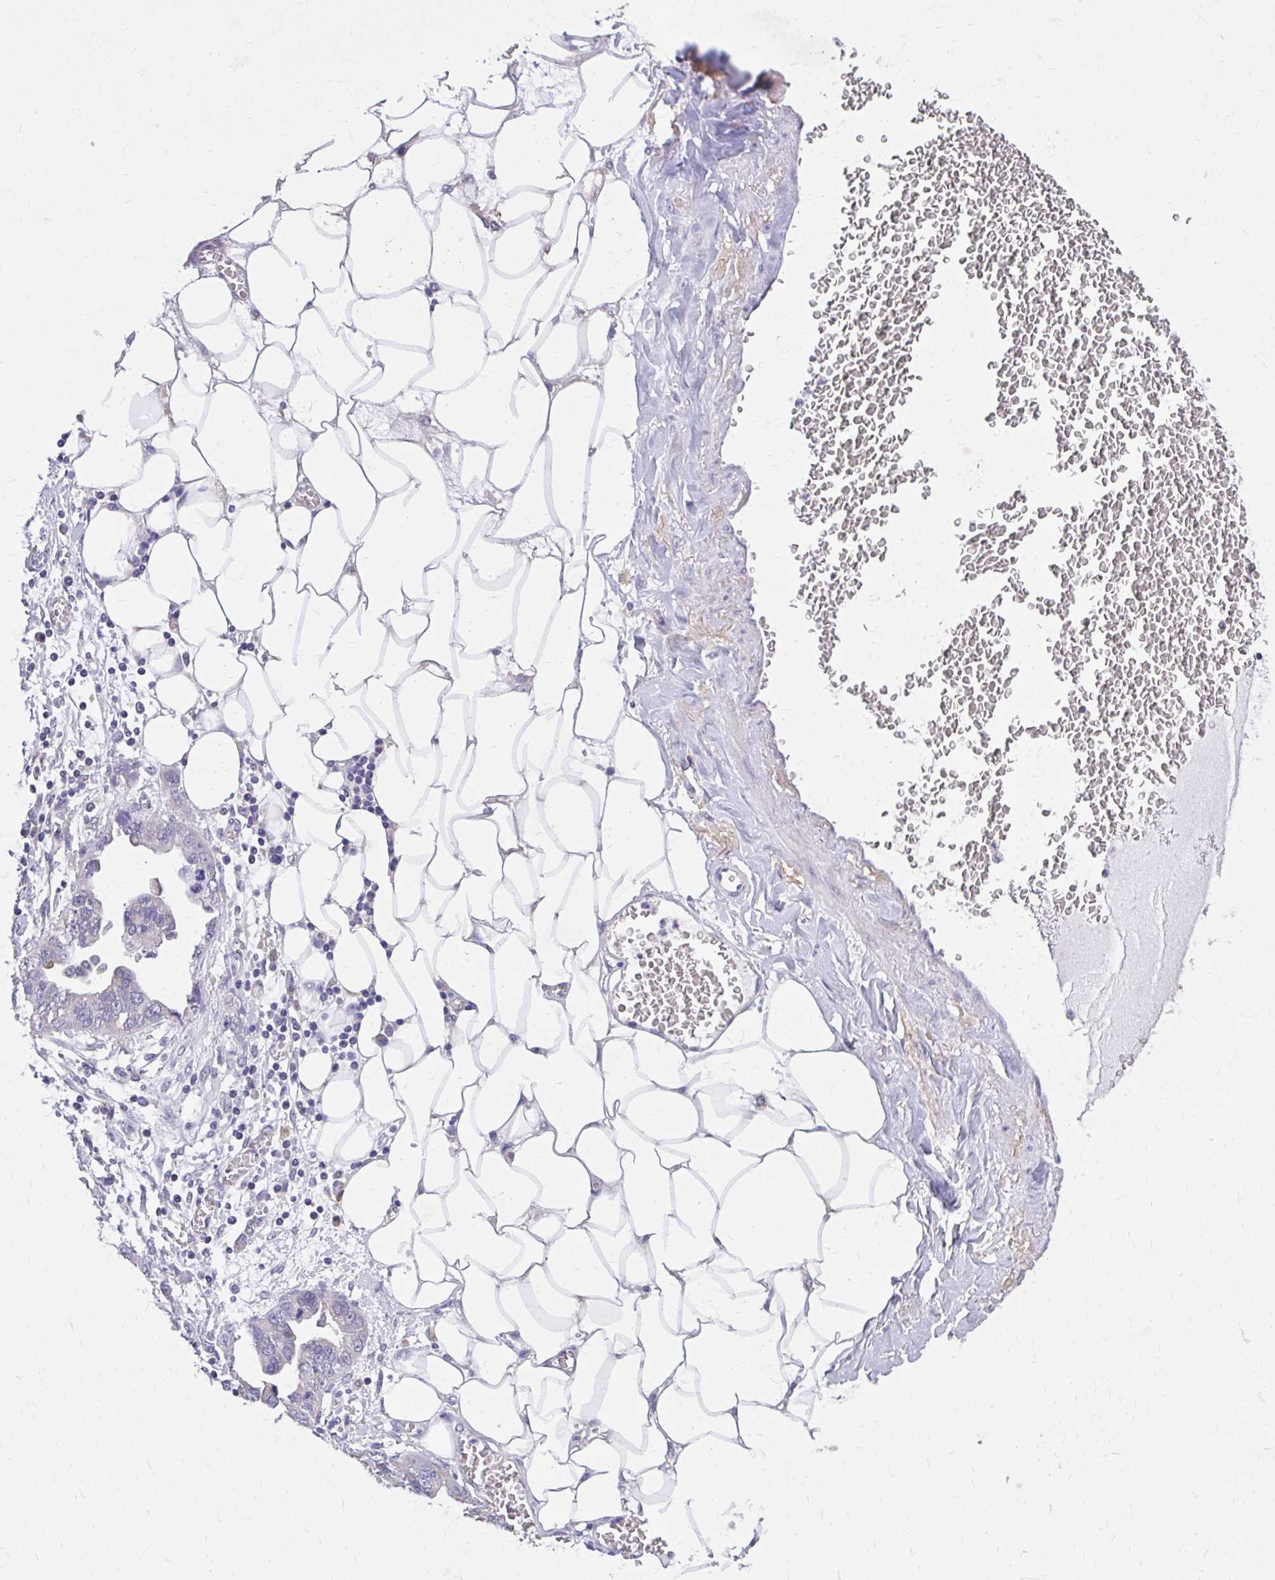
{"staining": {"intensity": "negative", "quantity": "none", "location": "none"}, "tissue": "ovarian cancer", "cell_type": "Tumor cells", "image_type": "cancer", "snomed": [{"axis": "morphology", "description": "Cystadenocarcinoma, serous, NOS"}, {"axis": "topography", "description": "Ovary"}], "caption": "DAB (3,3'-diaminobenzidine) immunohistochemical staining of serous cystadenocarcinoma (ovarian) reveals no significant staining in tumor cells.", "gene": "EPB41L1", "patient": {"sex": "female", "age": 75}}